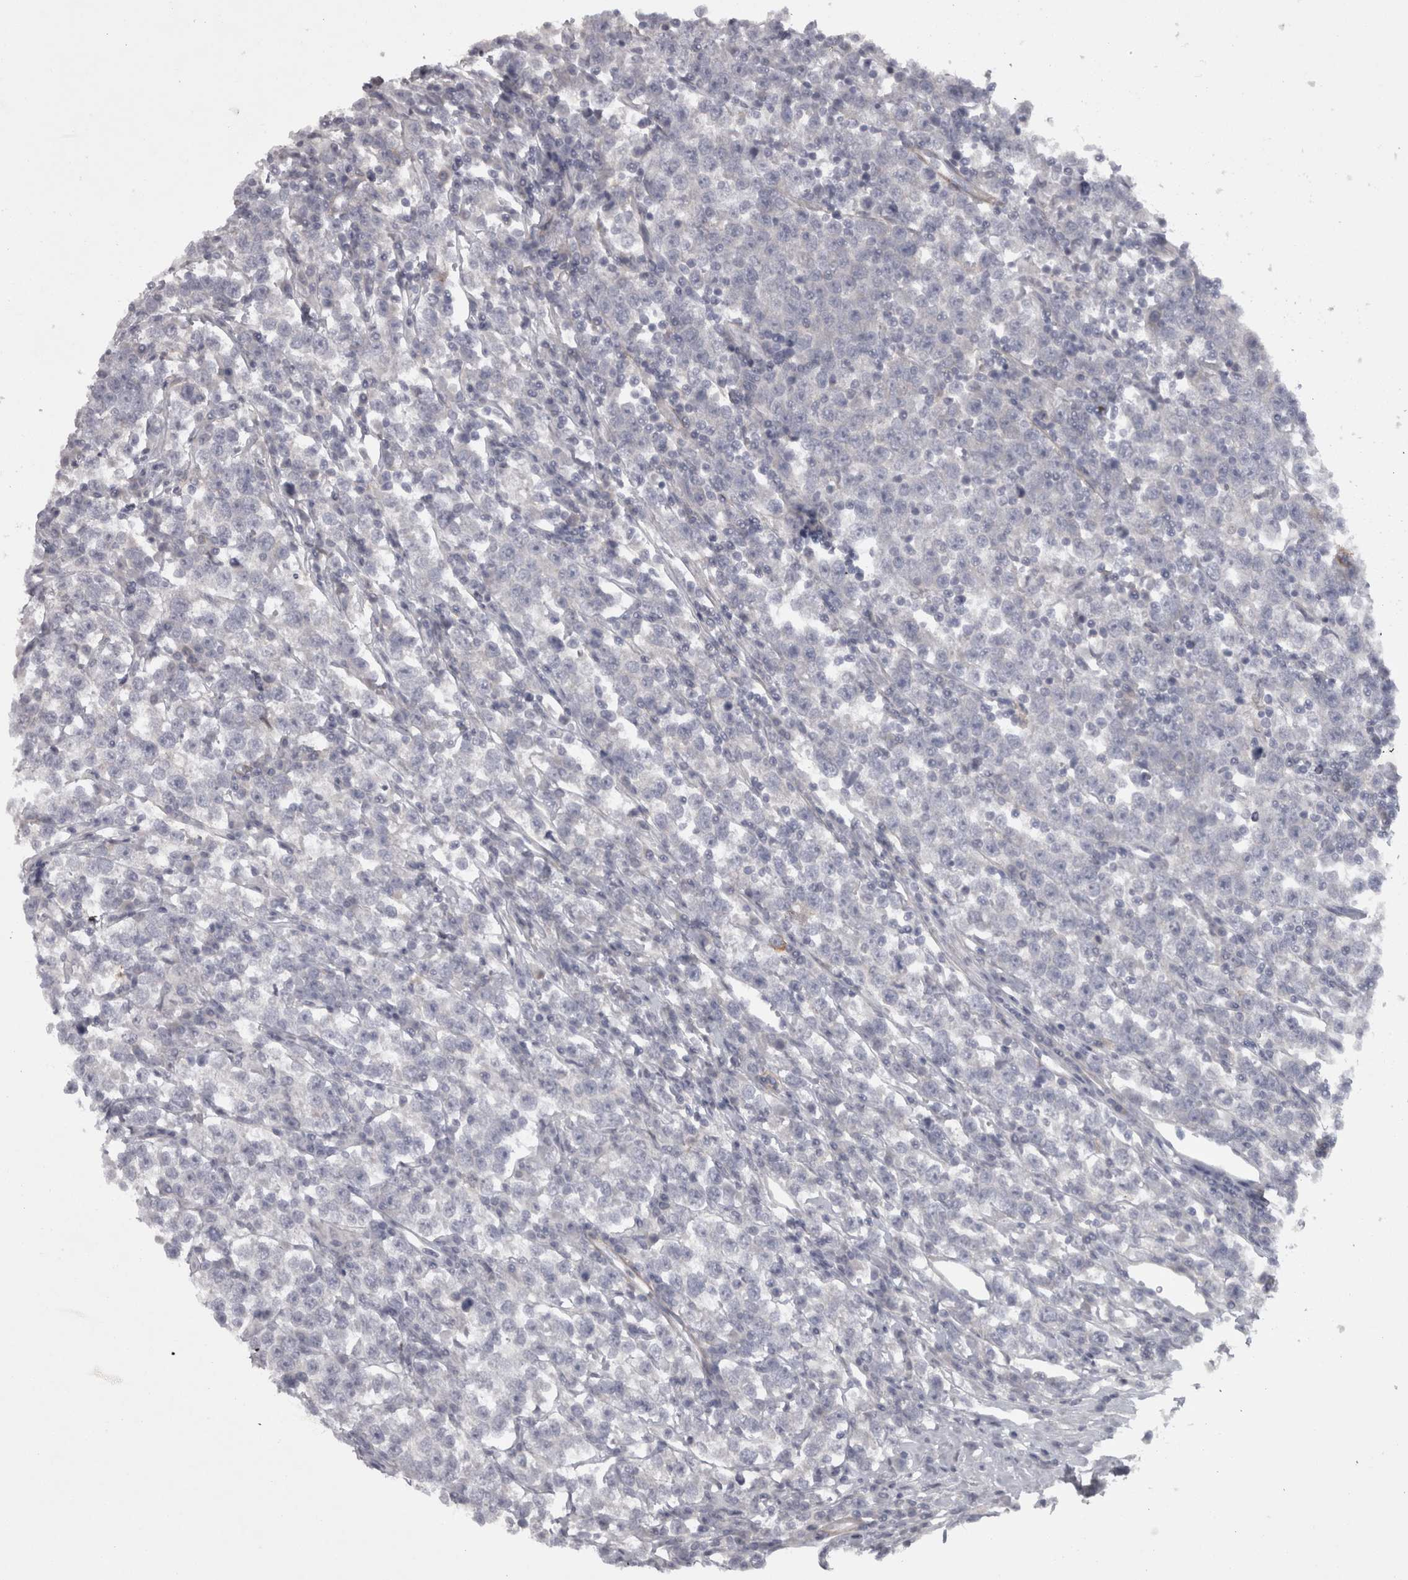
{"staining": {"intensity": "negative", "quantity": "none", "location": "none"}, "tissue": "testis cancer", "cell_type": "Tumor cells", "image_type": "cancer", "snomed": [{"axis": "morphology", "description": "Normal tissue, NOS"}, {"axis": "morphology", "description": "Seminoma, NOS"}, {"axis": "topography", "description": "Testis"}], "caption": "Immunohistochemistry (IHC) image of testis seminoma stained for a protein (brown), which shows no expression in tumor cells.", "gene": "PPP1R12B", "patient": {"sex": "male", "age": 43}}